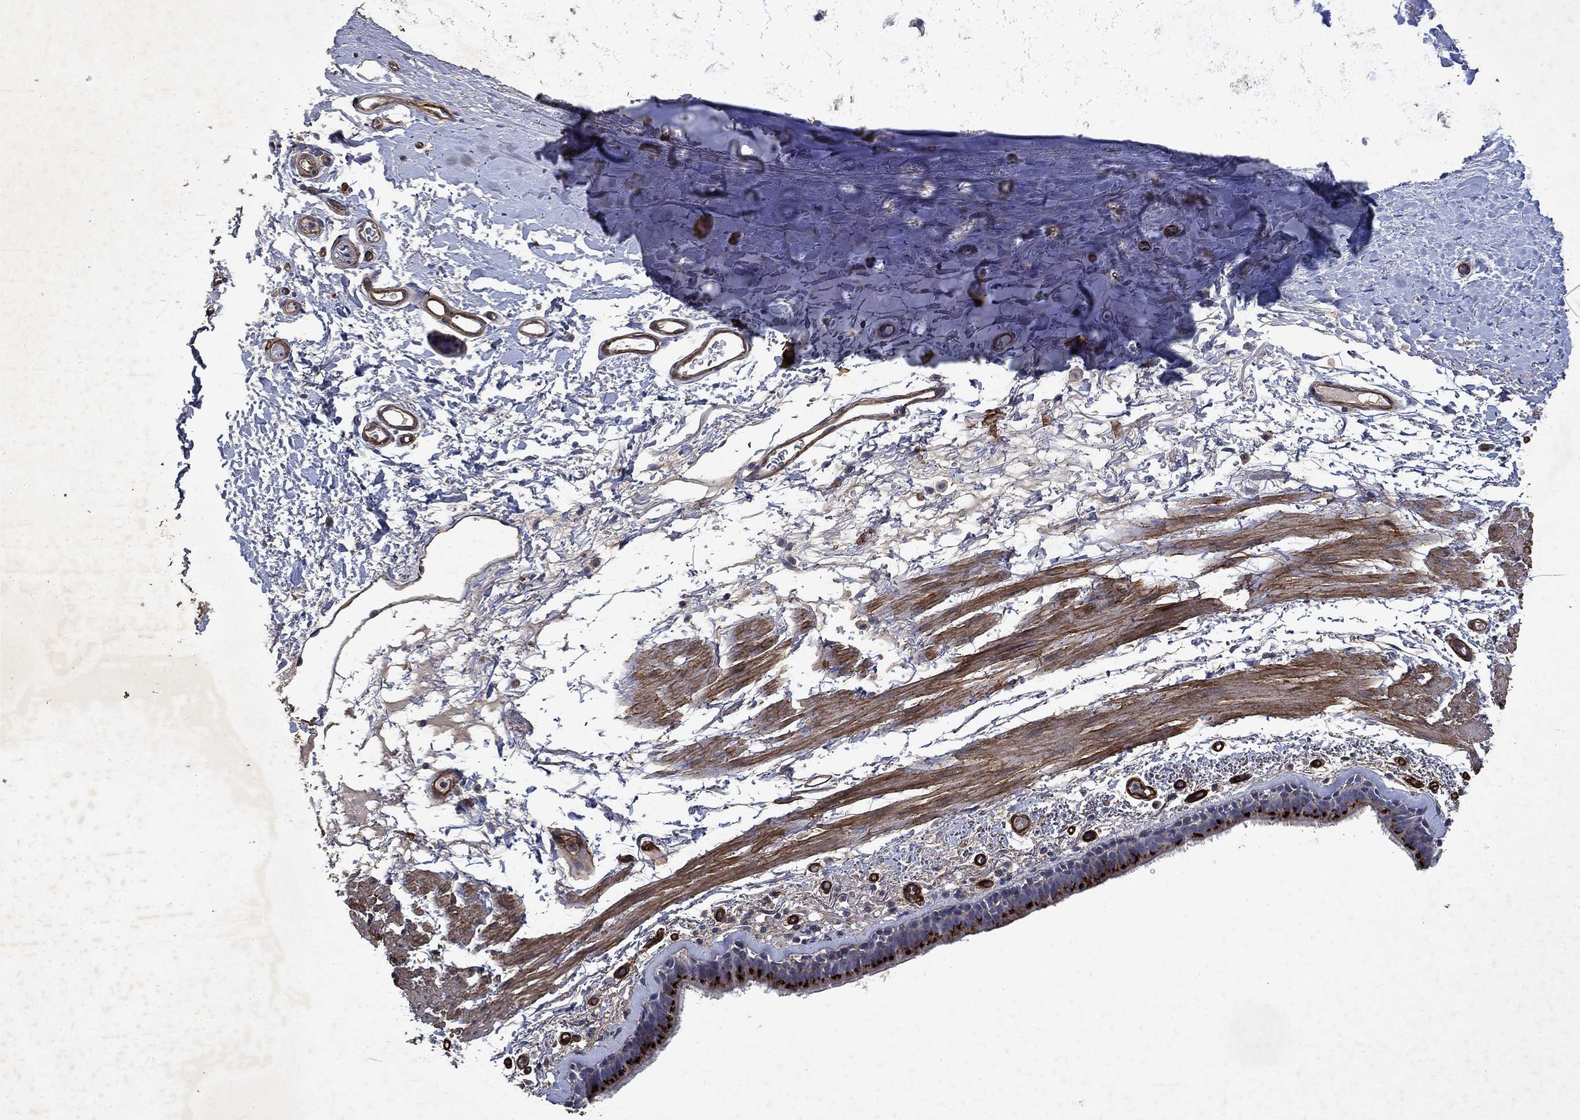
{"staining": {"intensity": "strong", "quantity": "<25%", "location": "cytoplasmic/membranous"}, "tissue": "bronchus", "cell_type": "Respiratory epithelial cells", "image_type": "normal", "snomed": [{"axis": "morphology", "description": "Normal tissue, NOS"}, {"axis": "topography", "description": "Lymph node"}, {"axis": "topography", "description": "Bronchus"}], "caption": "Respiratory epithelial cells demonstrate strong cytoplasmic/membranous staining in approximately <25% of cells in benign bronchus.", "gene": "COL4A2", "patient": {"sex": "female", "age": 70}}